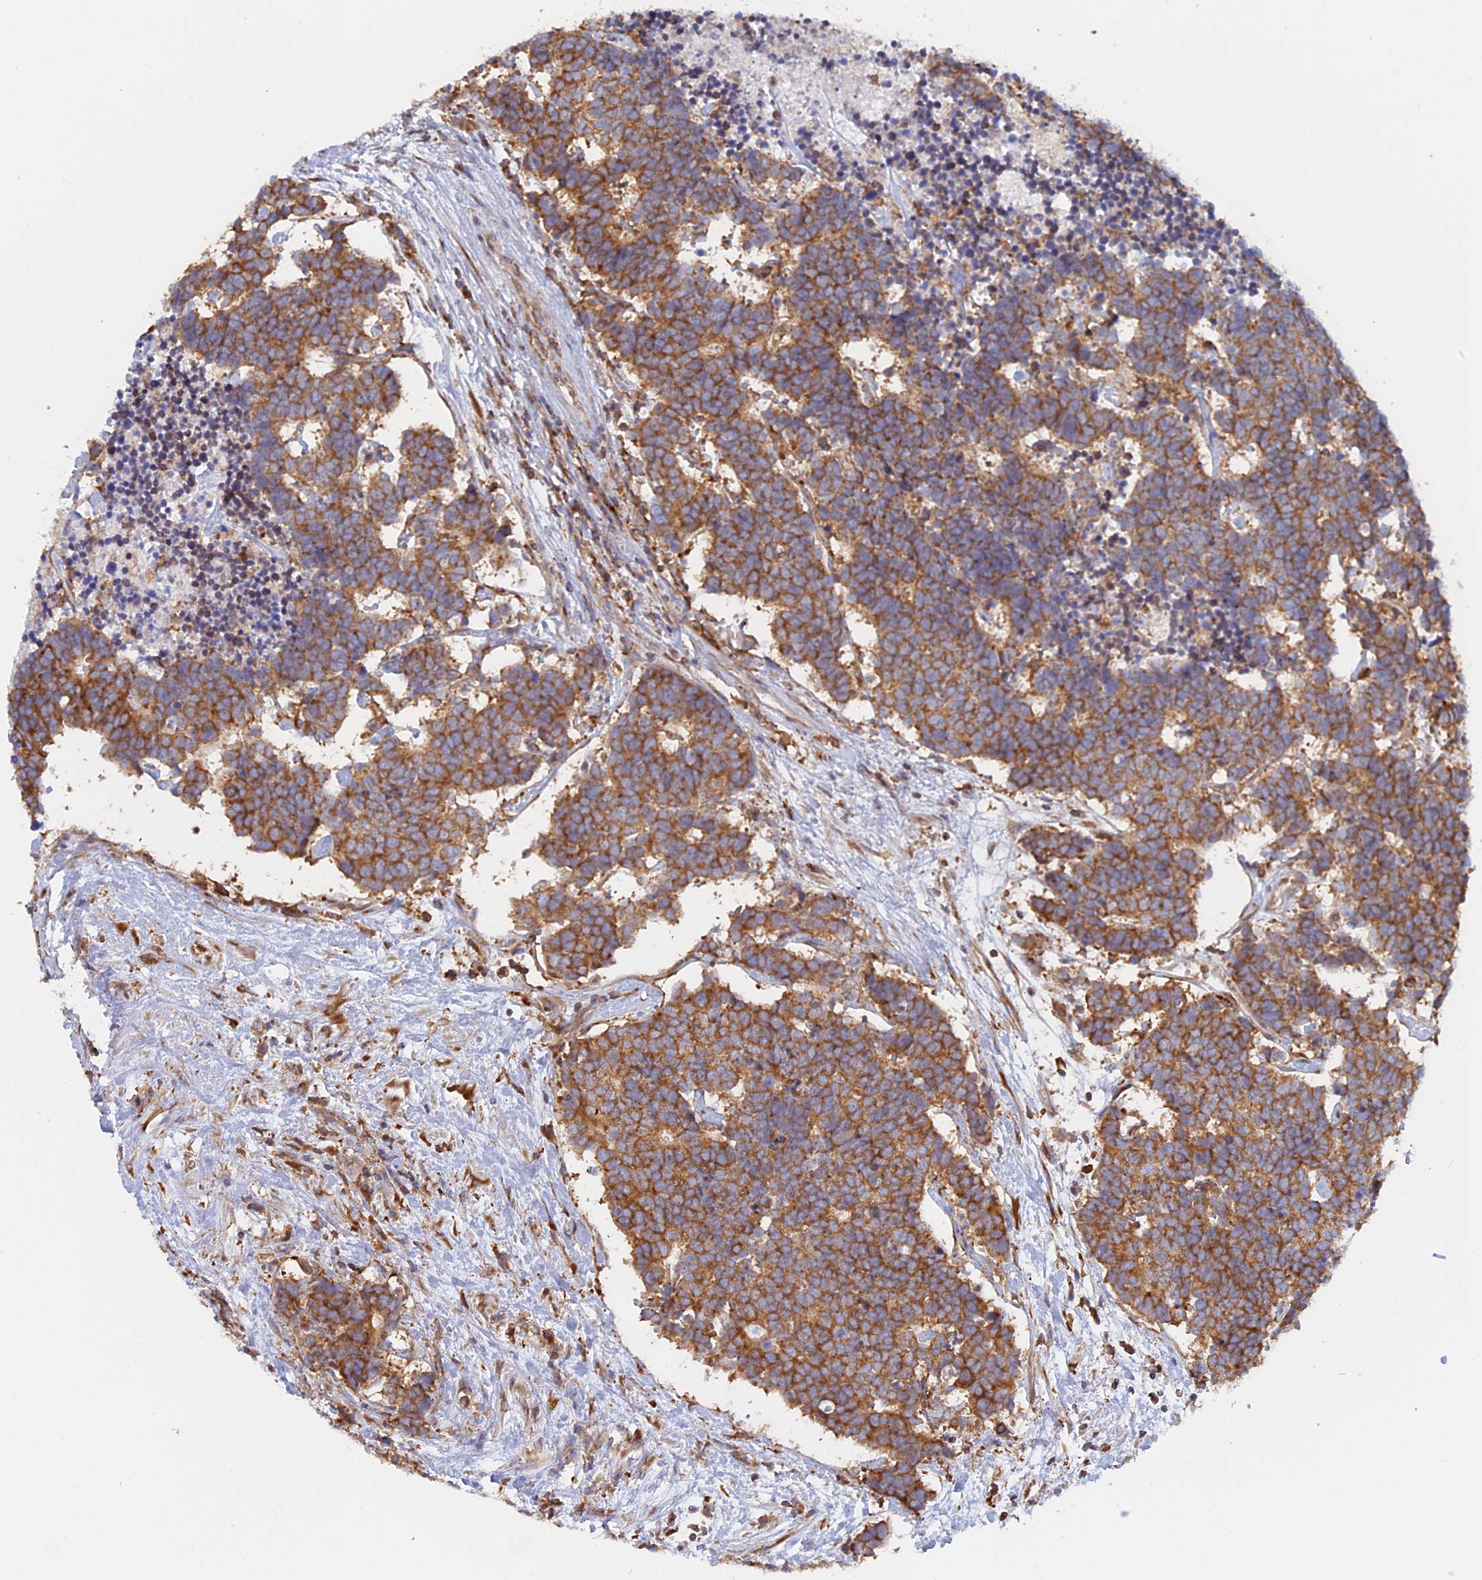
{"staining": {"intensity": "moderate", "quantity": ">75%", "location": "cytoplasmic/membranous"}, "tissue": "carcinoid", "cell_type": "Tumor cells", "image_type": "cancer", "snomed": [{"axis": "morphology", "description": "Carcinoma, NOS"}, {"axis": "morphology", "description": "Carcinoid, malignant, NOS"}, {"axis": "topography", "description": "Urinary bladder"}], "caption": "Carcinoid stained with IHC displays moderate cytoplasmic/membranous positivity in approximately >75% of tumor cells.", "gene": "GMIP", "patient": {"sex": "male", "age": 57}}